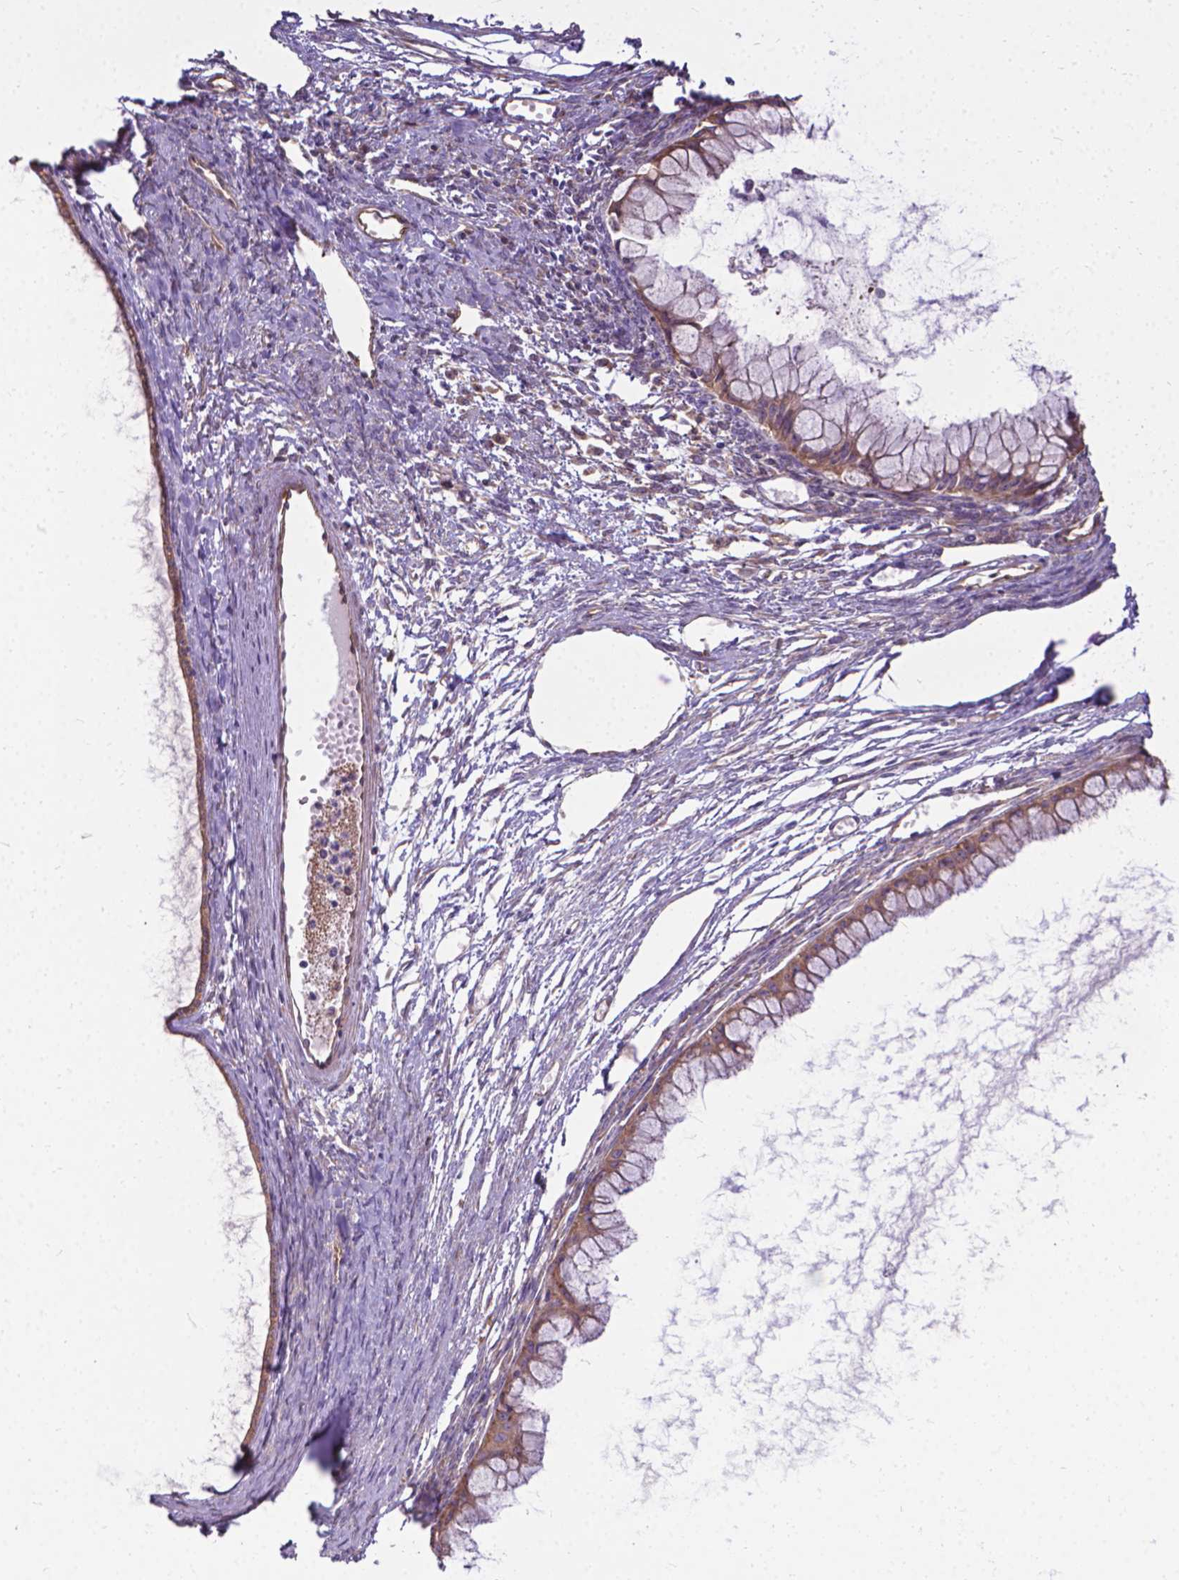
{"staining": {"intensity": "moderate", "quantity": ">75%", "location": "cytoplasmic/membranous"}, "tissue": "ovarian cancer", "cell_type": "Tumor cells", "image_type": "cancer", "snomed": [{"axis": "morphology", "description": "Cystadenocarcinoma, mucinous, NOS"}, {"axis": "topography", "description": "Ovary"}], "caption": "IHC photomicrograph of human ovarian cancer (mucinous cystadenocarcinoma) stained for a protein (brown), which demonstrates medium levels of moderate cytoplasmic/membranous staining in approximately >75% of tumor cells.", "gene": "CFAP299", "patient": {"sex": "female", "age": 41}}